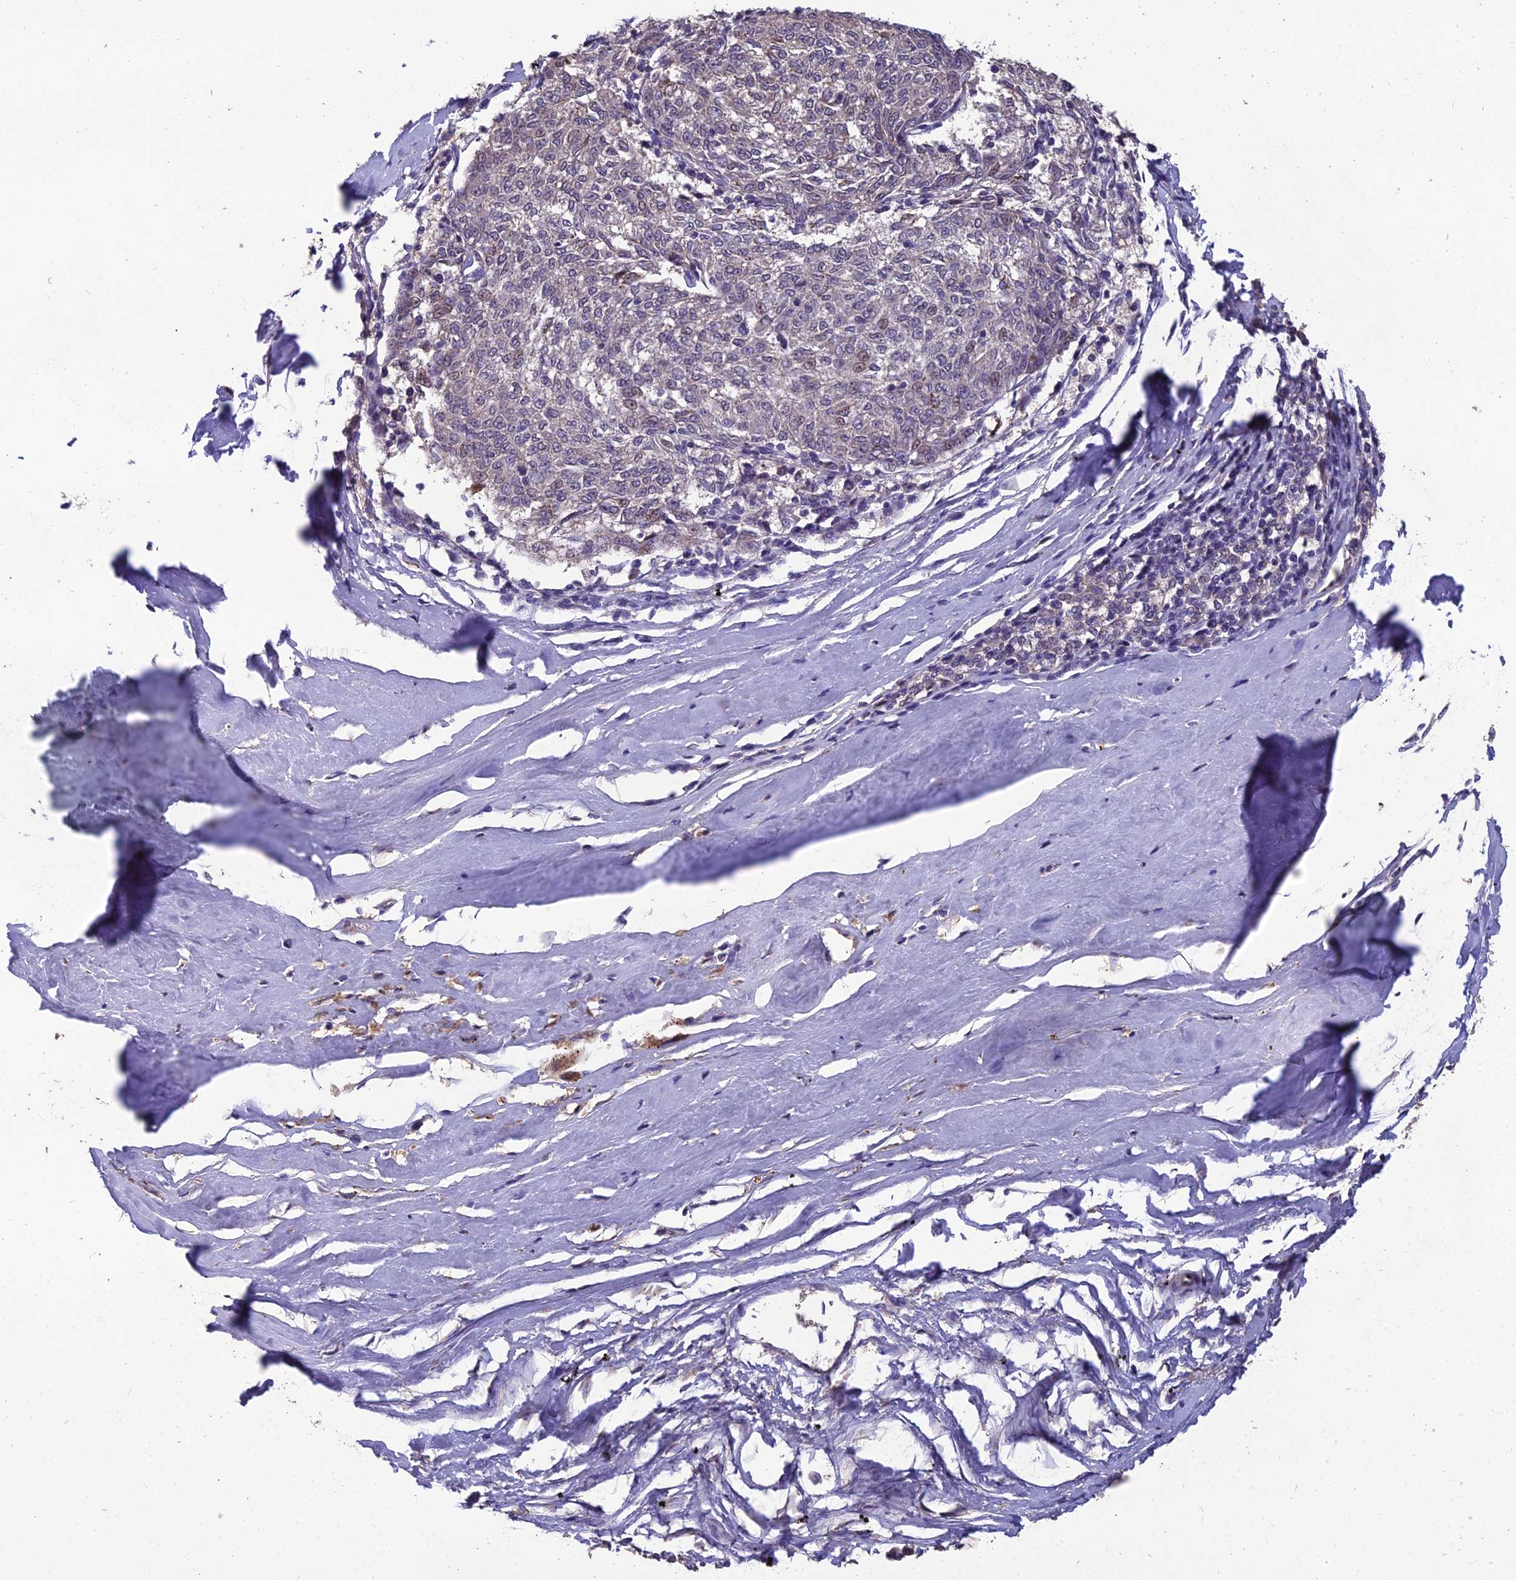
{"staining": {"intensity": "negative", "quantity": "none", "location": "none"}, "tissue": "melanoma", "cell_type": "Tumor cells", "image_type": "cancer", "snomed": [{"axis": "morphology", "description": "Malignant melanoma, NOS"}, {"axis": "topography", "description": "Skin"}], "caption": "Tumor cells are negative for brown protein staining in melanoma.", "gene": "GRWD1", "patient": {"sex": "female", "age": 72}}